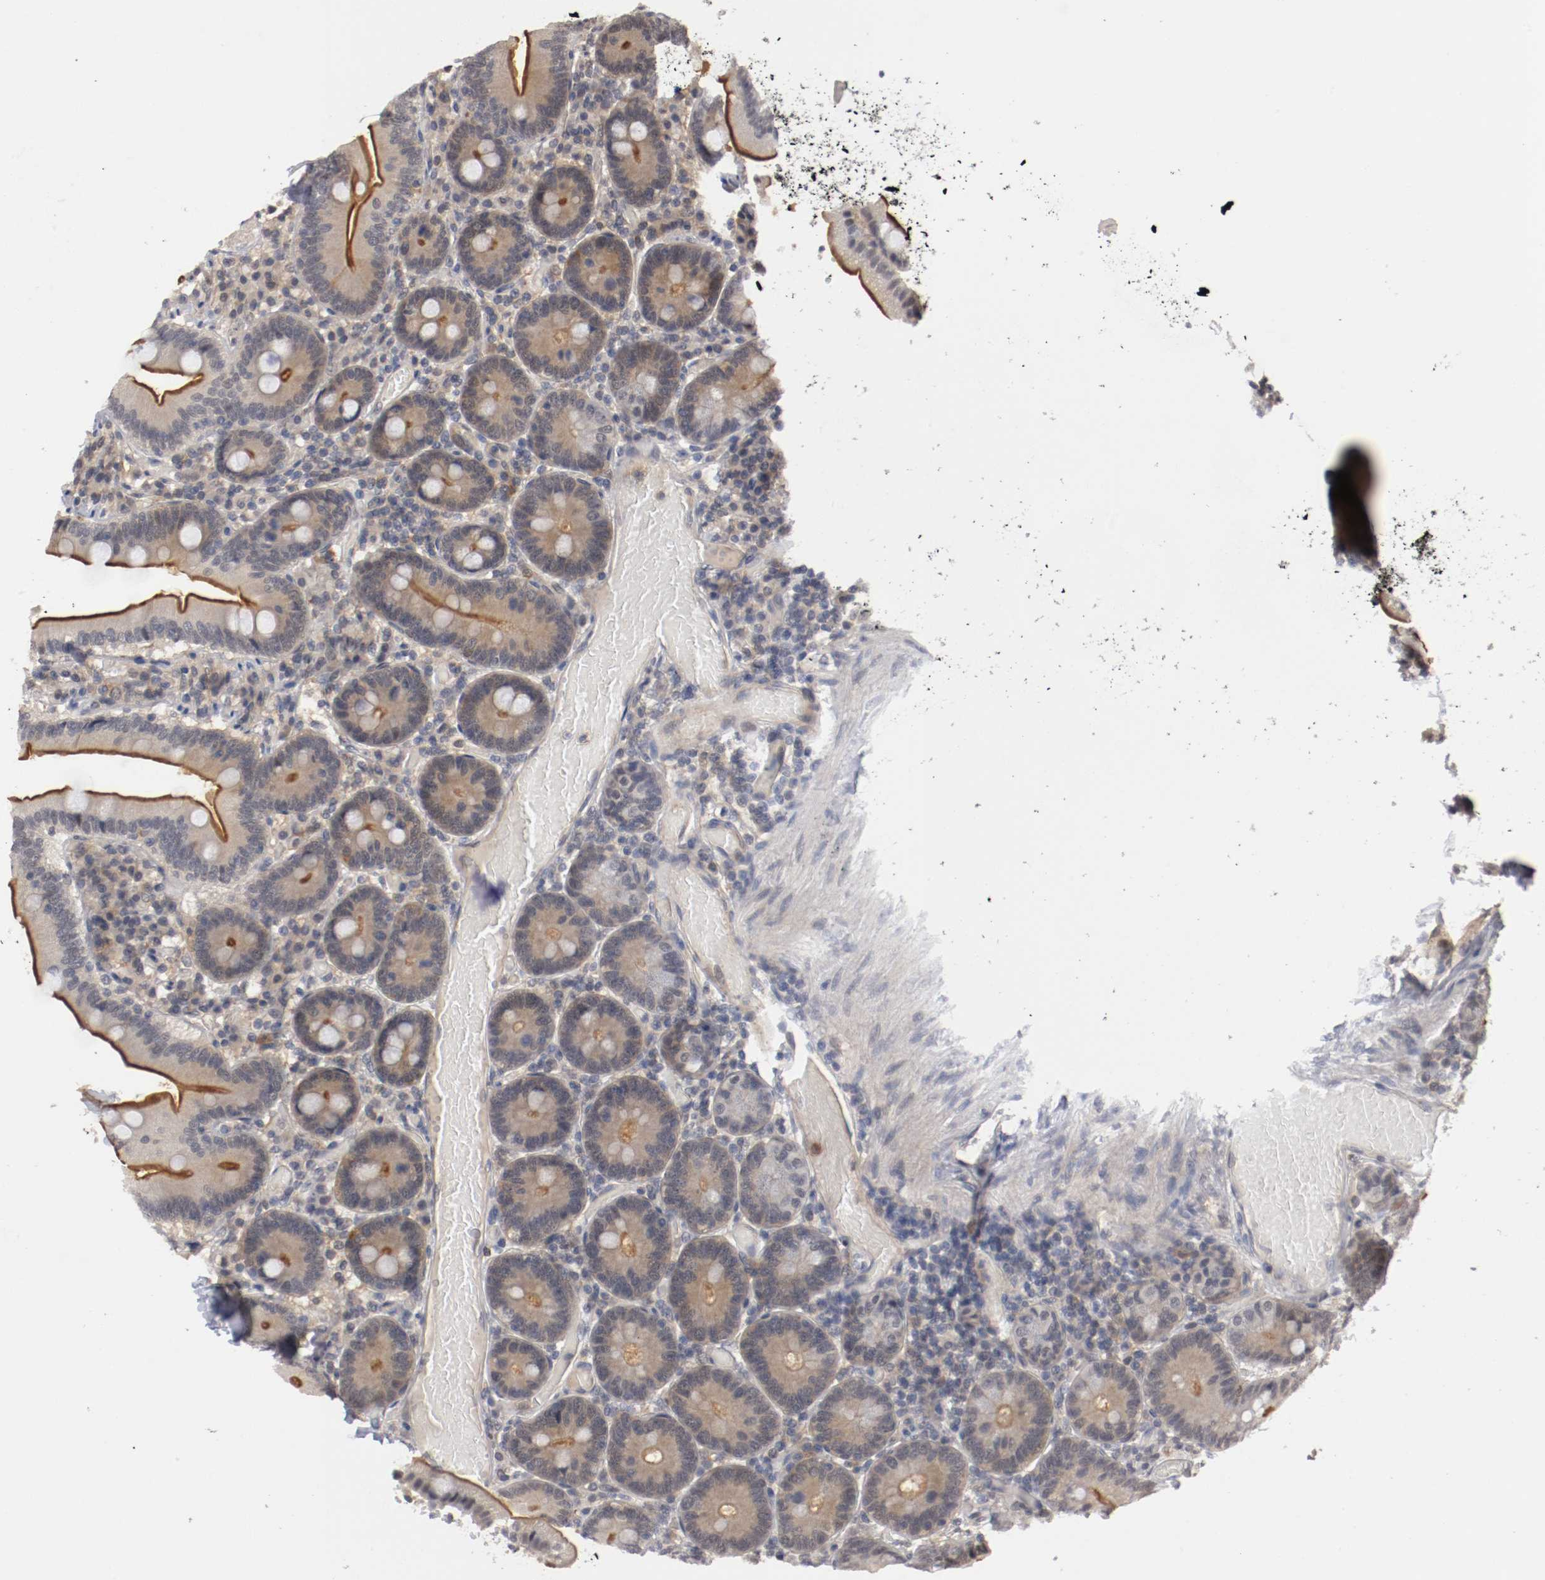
{"staining": {"intensity": "weak", "quantity": "25%-75%", "location": "cytoplasmic/membranous"}, "tissue": "duodenum", "cell_type": "Glandular cells", "image_type": "normal", "snomed": [{"axis": "morphology", "description": "Normal tissue, NOS"}, {"axis": "topography", "description": "Duodenum"}], "caption": "Immunohistochemistry (IHC) of normal duodenum exhibits low levels of weak cytoplasmic/membranous positivity in about 25%-75% of glandular cells.", "gene": "RBM23", "patient": {"sex": "male", "age": 66}}